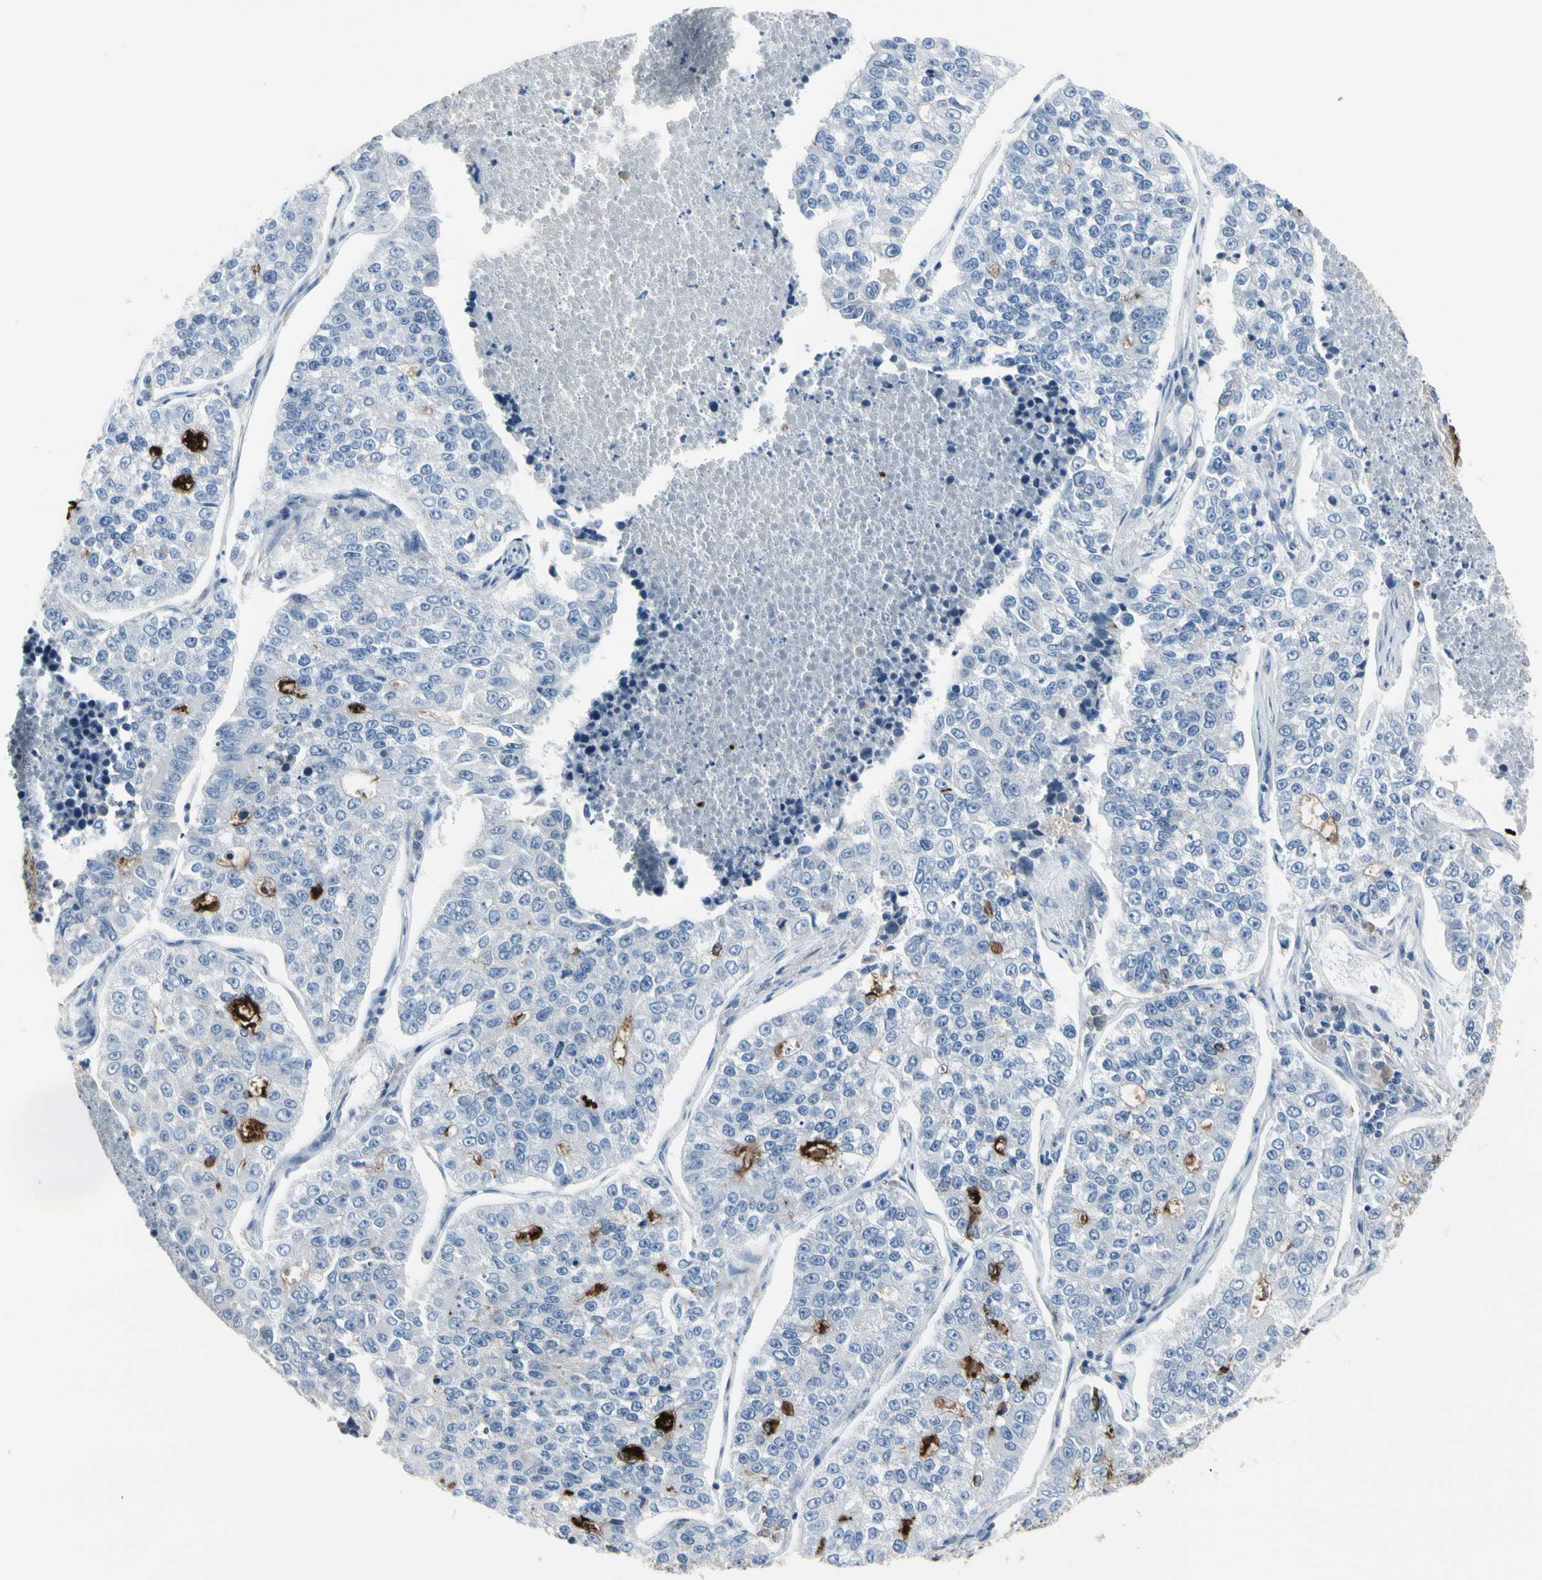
{"staining": {"intensity": "negative", "quantity": "none", "location": "none"}, "tissue": "lung cancer", "cell_type": "Tumor cells", "image_type": "cancer", "snomed": [{"axis": "morphology", "description": "Adenocarcinoma, NOS"}, {"axis": "topography", "description": "Lung"}], "caption": "Human adenocarcinoma (lung) stained for a protein using immunohistochemistry demonstrates no staining in tumor cells.", "gene": "PIGR", "patient": {"sex": "male", "age": 49}}